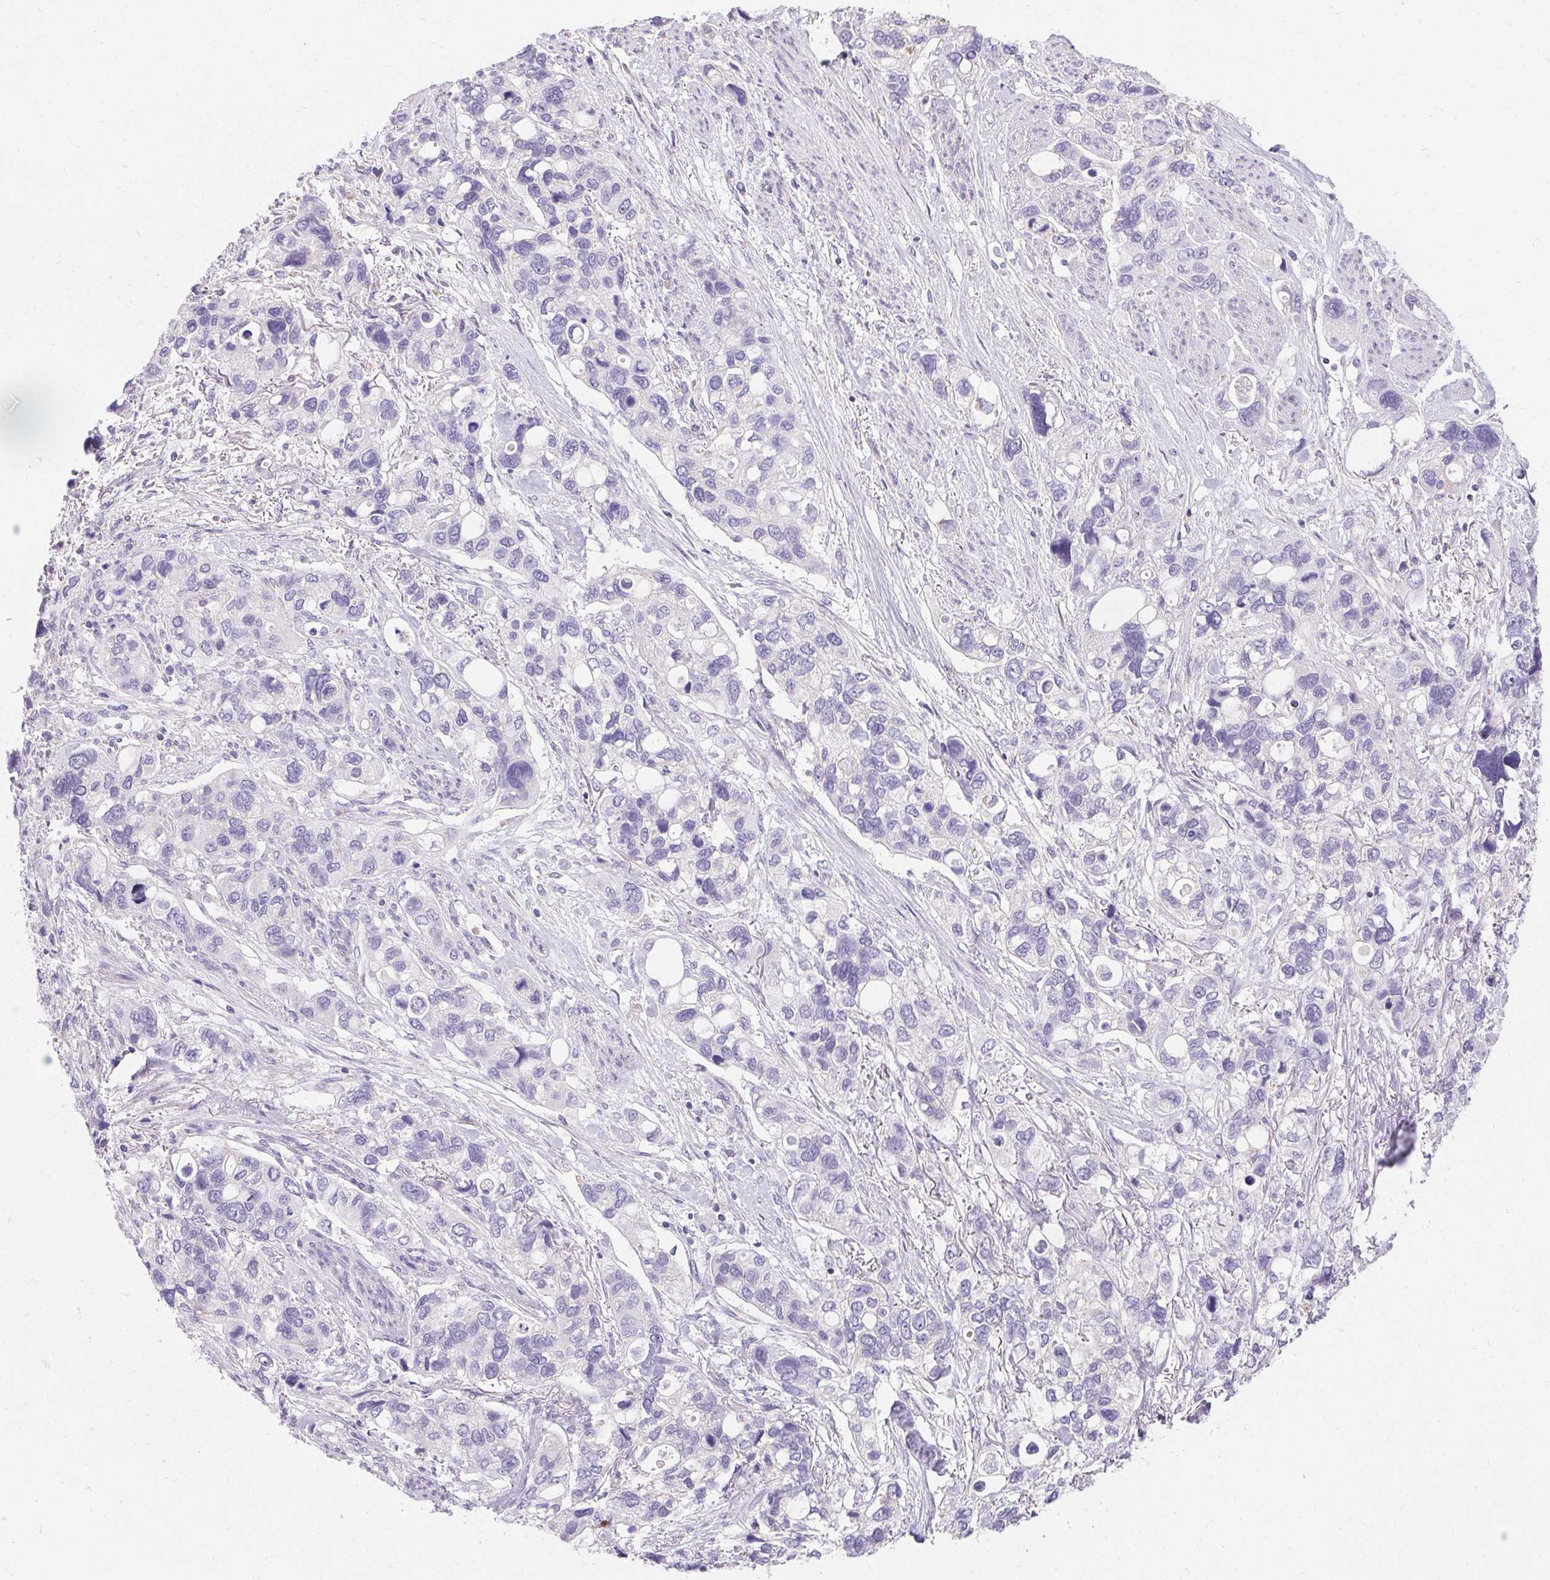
{"staining": {"intensity": "negative", "quantity": "none", "location": "none"}, "tissue": "stomach cancer", "cell_type": "Tumor cells", "image_type": "cancer", "snomed": [{"axis": "morphology", "description": "Adenocarcinoma, NOS"}, {"axis": "topography", "description": "Stomach, upper"}], "caption": "Stomach cancer (adenocarcinoma) was stained to show a protein in brown. There is no significant staining in tumor cells. (Immunohistochemistry (ihc), brightfield microscopy, high magnification).", "gene": "ASGR2", "patient": {"sex": "female", "age": 81}}